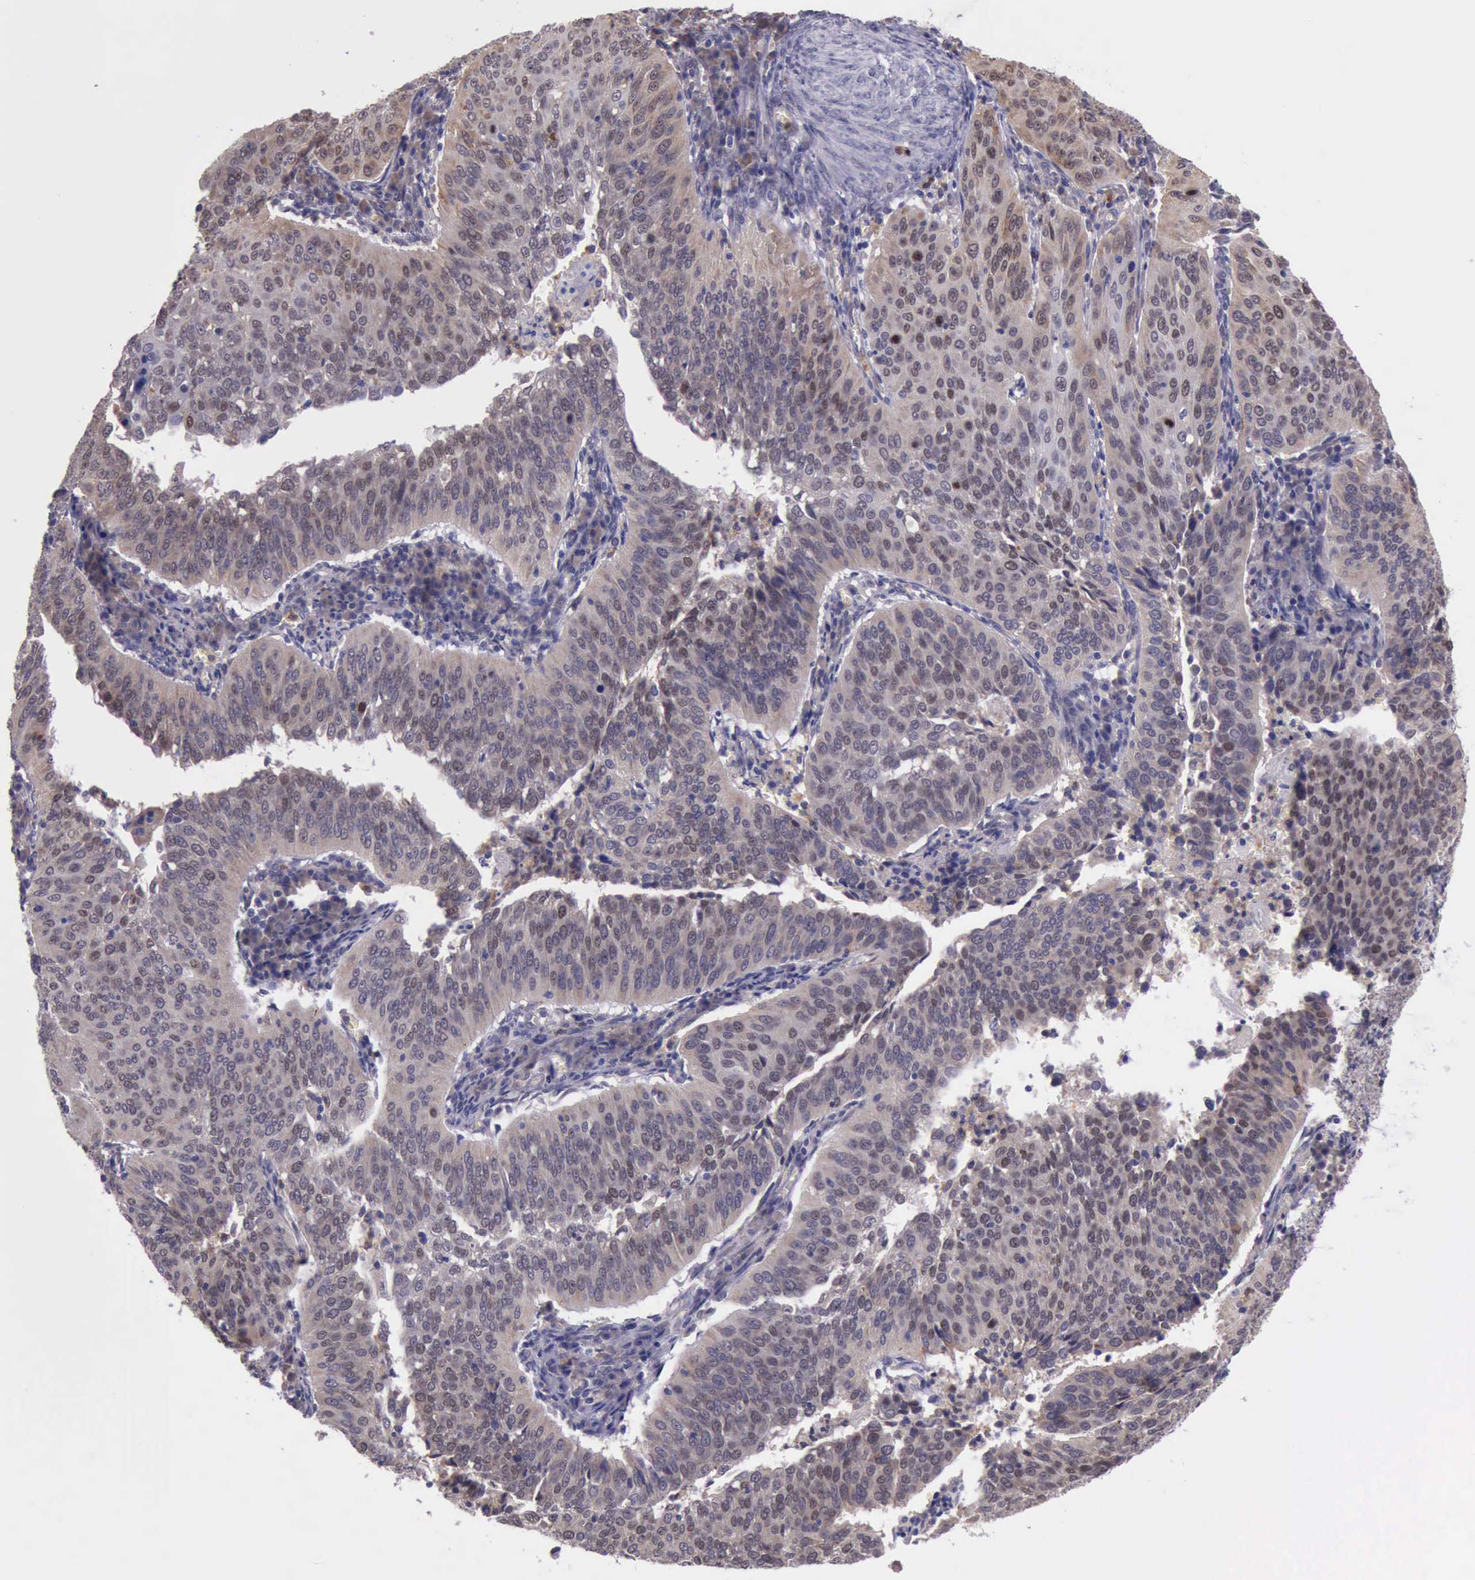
{"staining": {"intensity": "moderate", "quantity": ">75%", "location": "cytoplasmic/membranous"}, "tissue": "cervical cancer", "cell_type": "Tumor cells", "image_type": "cancer", "snomed": [{"axis": "morphology", "description": "Squamous cell carcinoma, NOS"}, {"axis": "topography", "description": "Cervix"}], "caption": "IHC histopathology image of cervical squamous cell carcinoma stained for a protein (brown), which reveals medium levels of moderate cytoplasmic/membranous expression in about >75% of tumor cells.", "gene": "PLEK2", "patient": {"sex": "female", "age": 39}}